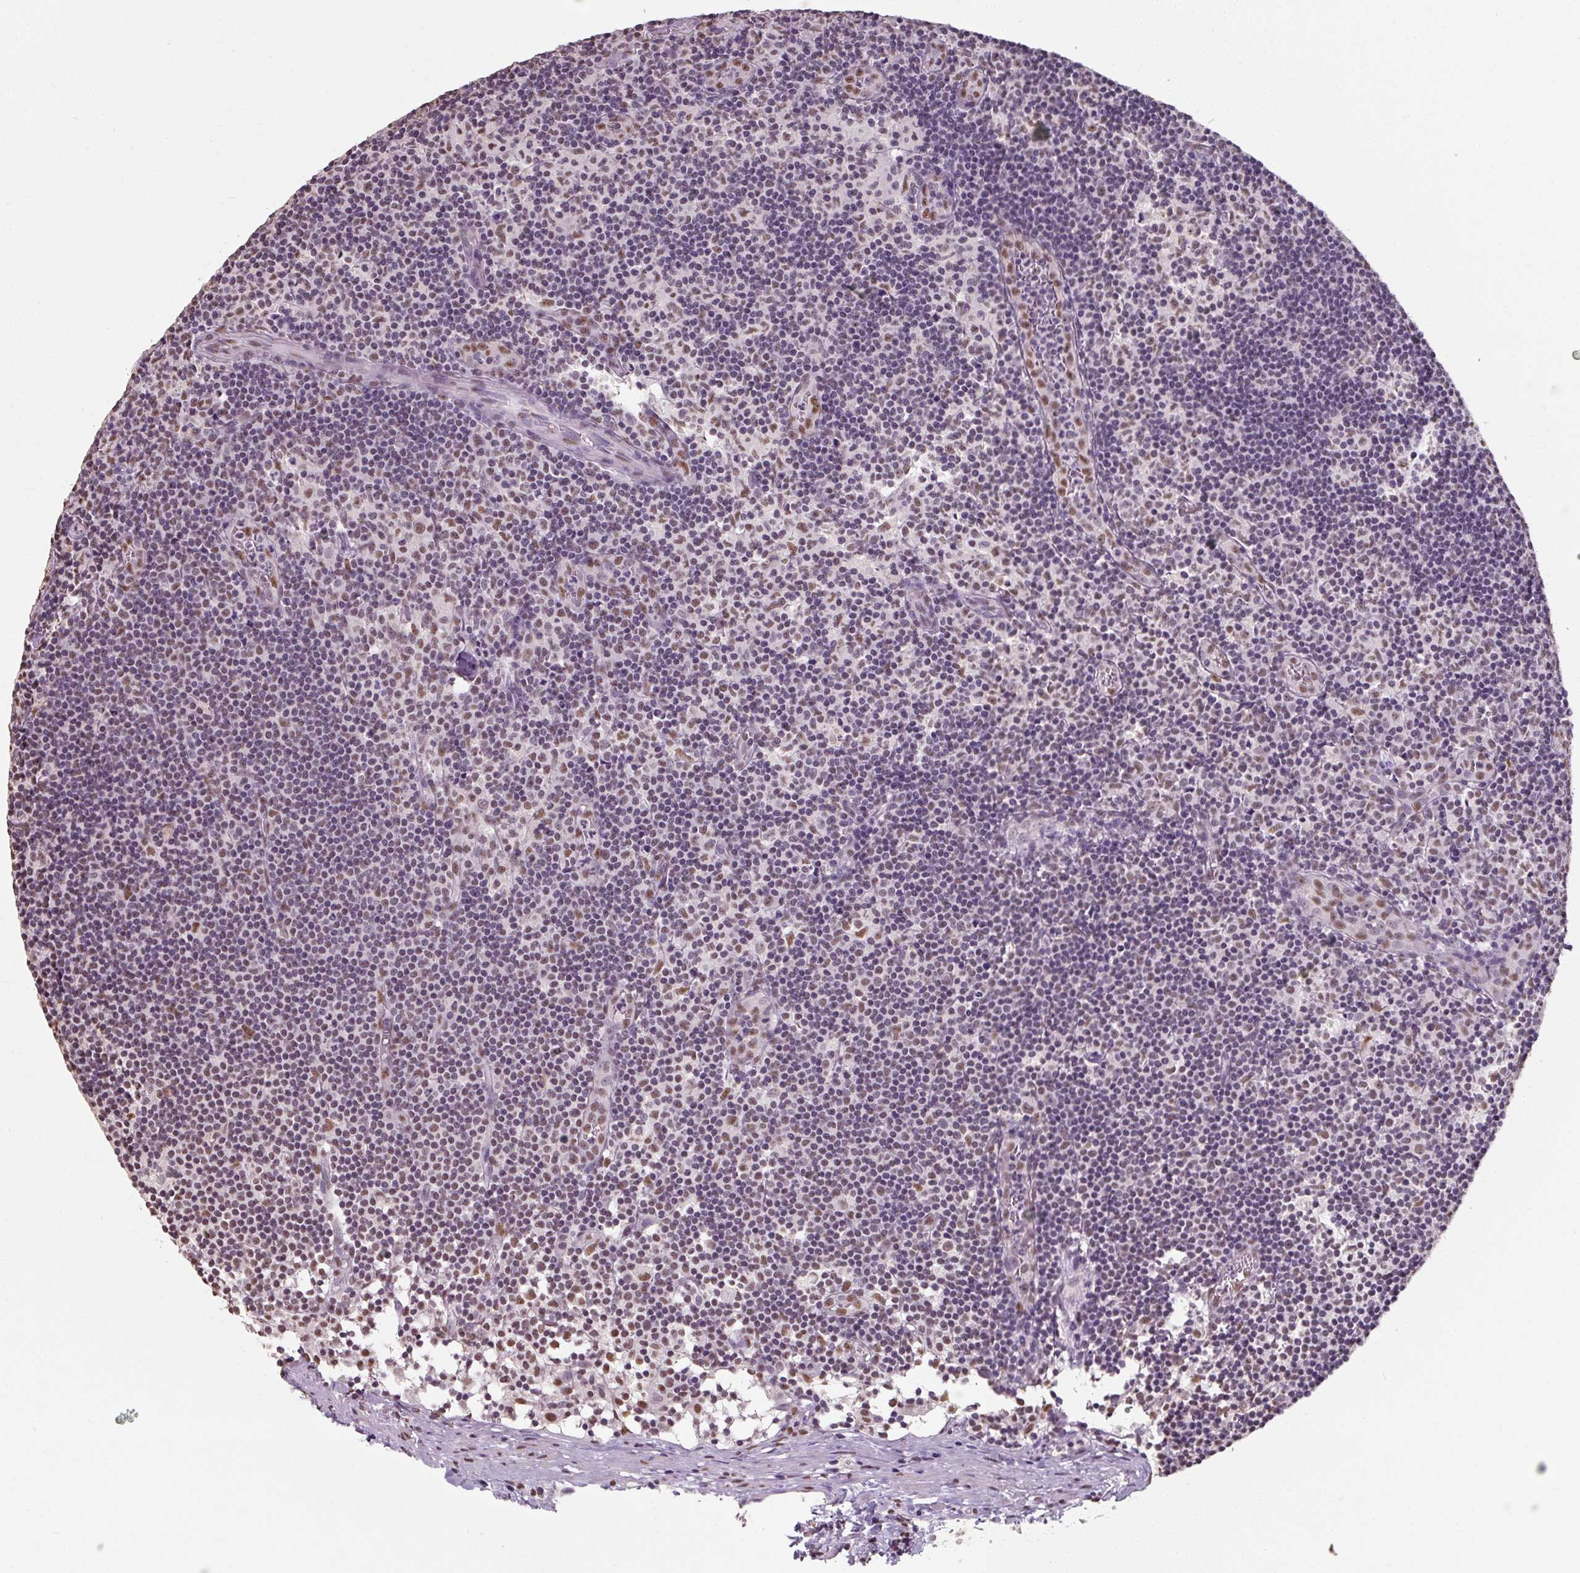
{"staining": {"intensity": "moderate", "quantity": "<25%", "location": "nuclear"}, "tissue": "lymph node", "cell_type": "Non-germinal center cells", "image_type": "normal", "snomed": [{"axis": "morphology", "description": "Normal tissue, NOS"}, {"axis": "topography", "description": "Lymph node"}], "caption": "Immunohistochemistry (IHC) histopathology image of normal human lymph node stained for a protein (brown), which shows low levels of moderate nuclear staining in about <25% of non-germinal center cells.", "gene": "ENSG00000291316", "patient": {"sex": "female", "age": 45}}